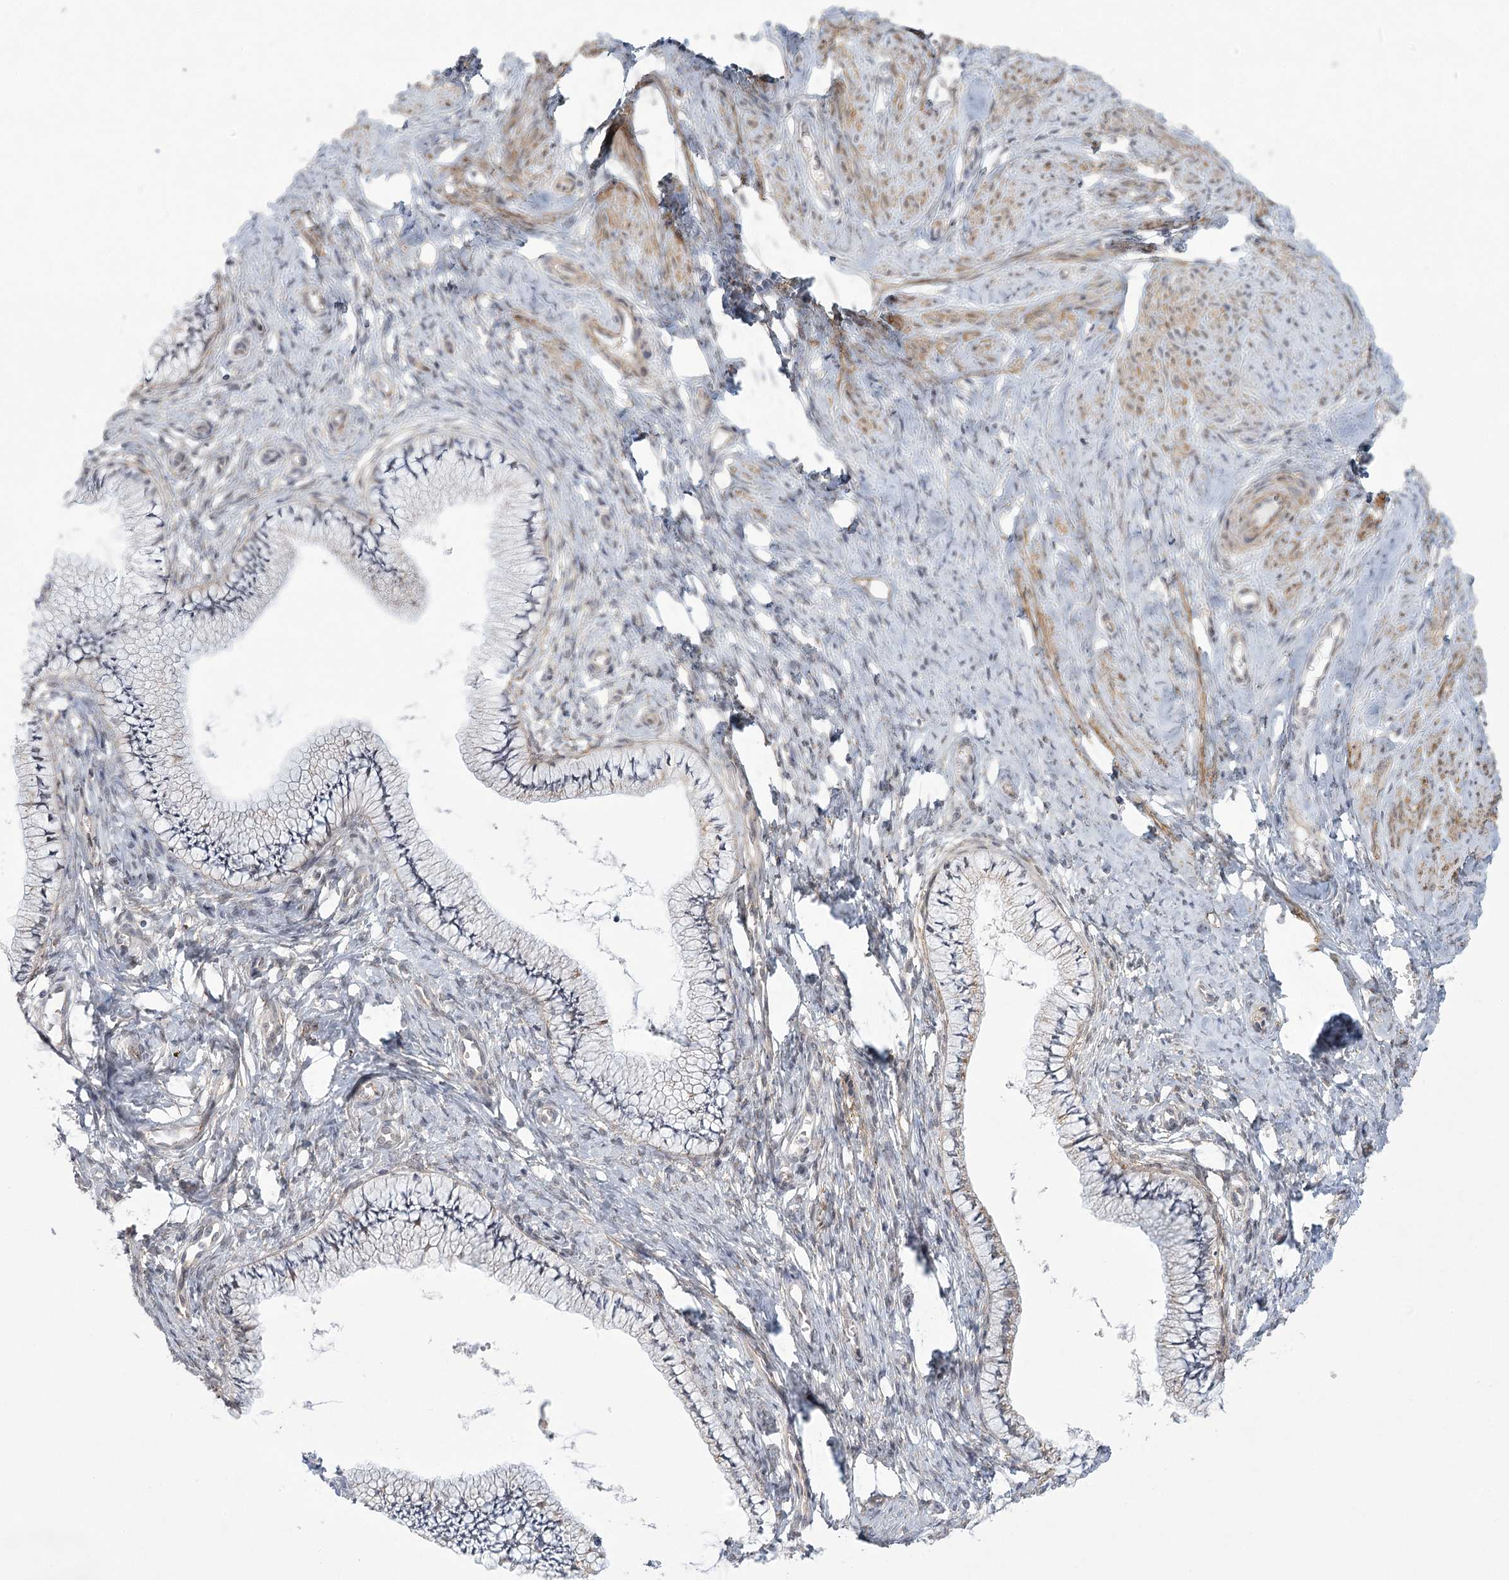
{"staining": {"intensity": "negative", "quantity": "none", "location": "none"}, "tissue": "cervix", "cell_type": "Glandular cells", "image_type": "normal", "snomed": [{"axis": "morphology", "description": "Normal tissue, NOS"}, {"axis": "topography", "description": "Cervix"}], "caption": "The image reveals no significant positivity in glandular cells of cervix. (DAB immunohistochemistry with hematoxylin counter stain).", "gene": "MED28", "patient": {"sex": "female", "age": 36}}